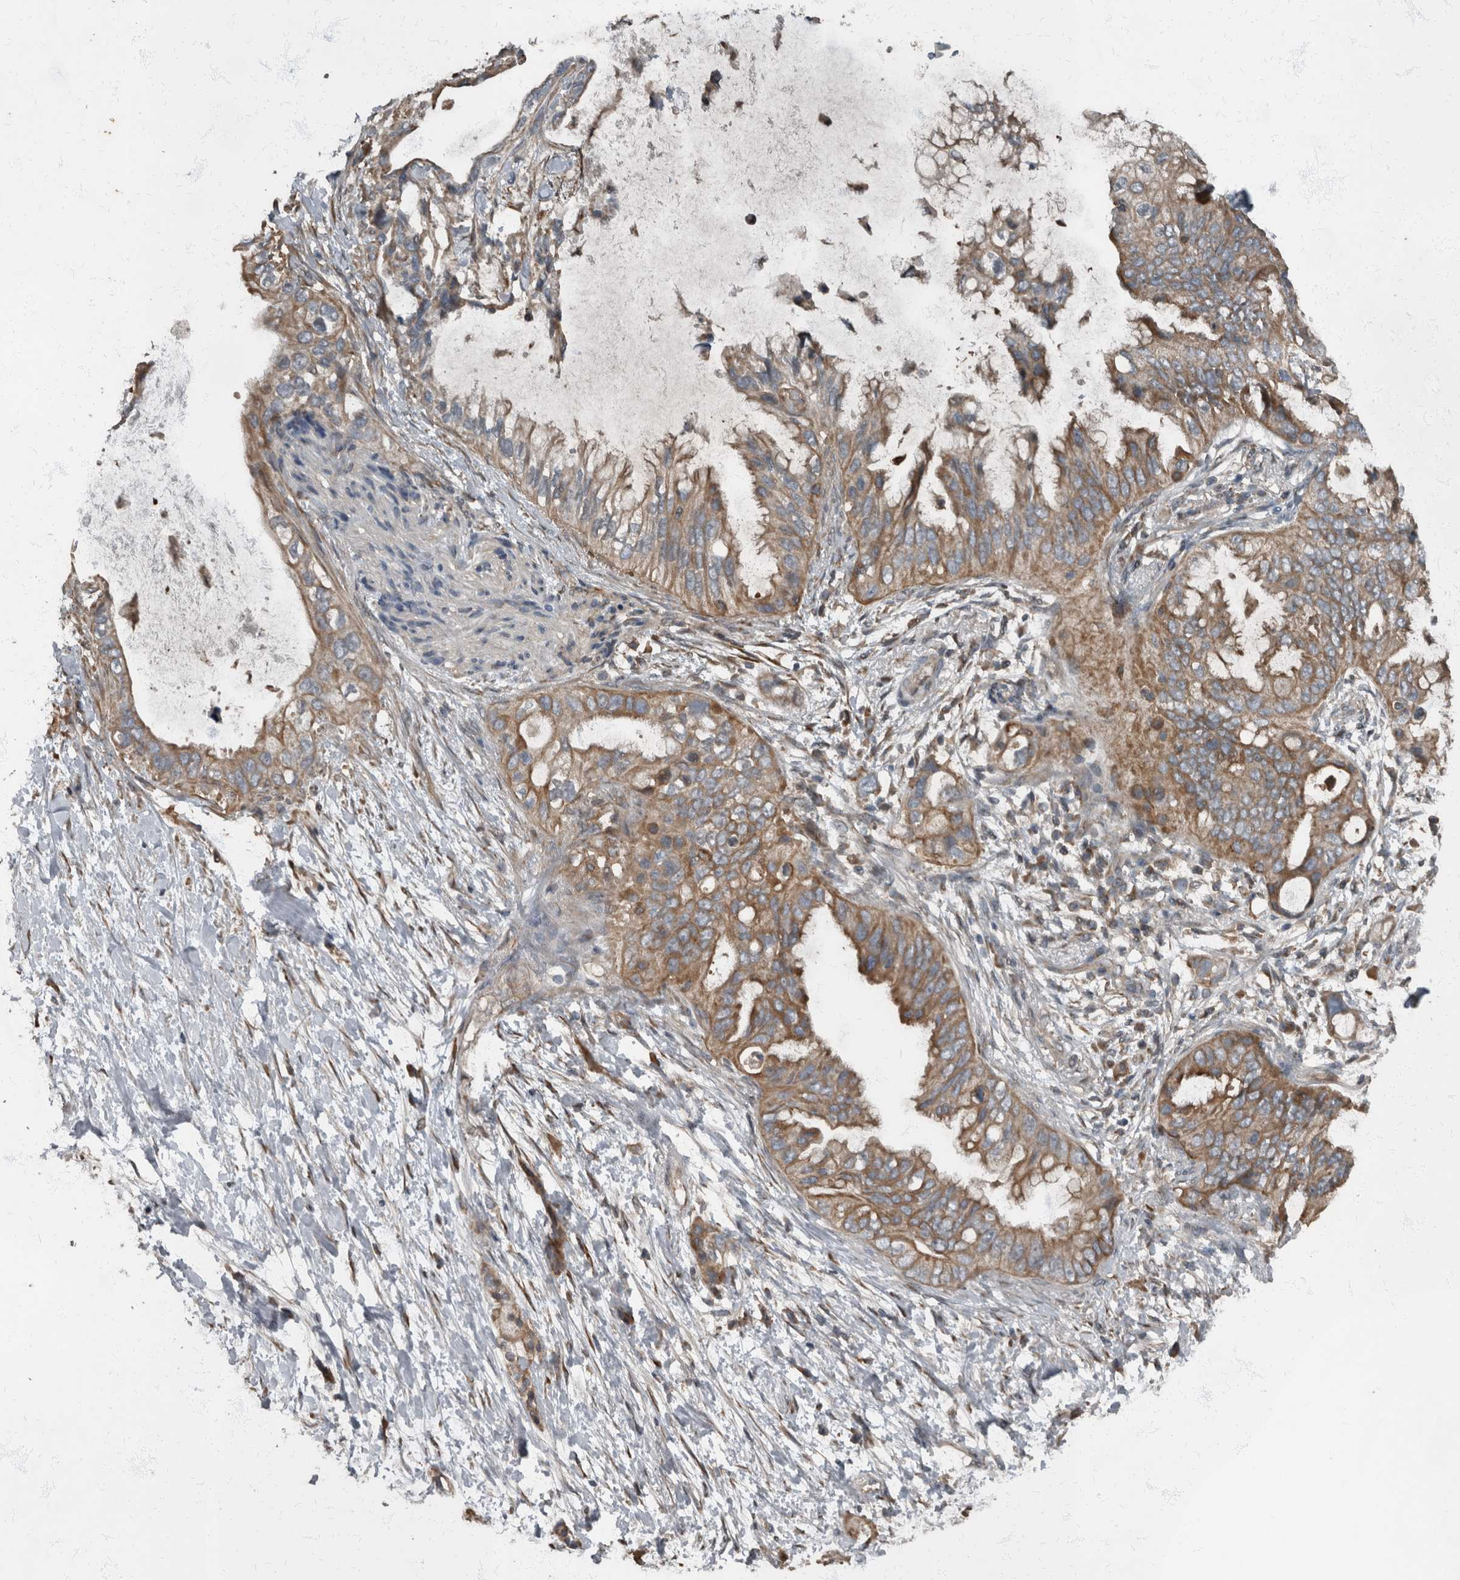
{"staining": {"intensity": "moderate", "quantity": ">75%", "location": "cytoplasmic/membranous"}, "tissue": "pancreatic cancer", "cell_type": "Tumor cells", "image_type": "cancer", "snomed": [{"axis": "morphology", "description": "Adenocarcinoma, NOS"}, {"axis": "topography", "description": "Pancreas"}], "caption": "The micrograph reveals a brown stain indicating the presence of a protein in the cytoplasmic/membranous of tumor cells in pancreatic adenocarcinoma.", "gene": "RABGGTB", "patient": {"sex": "female", "age": 56}}